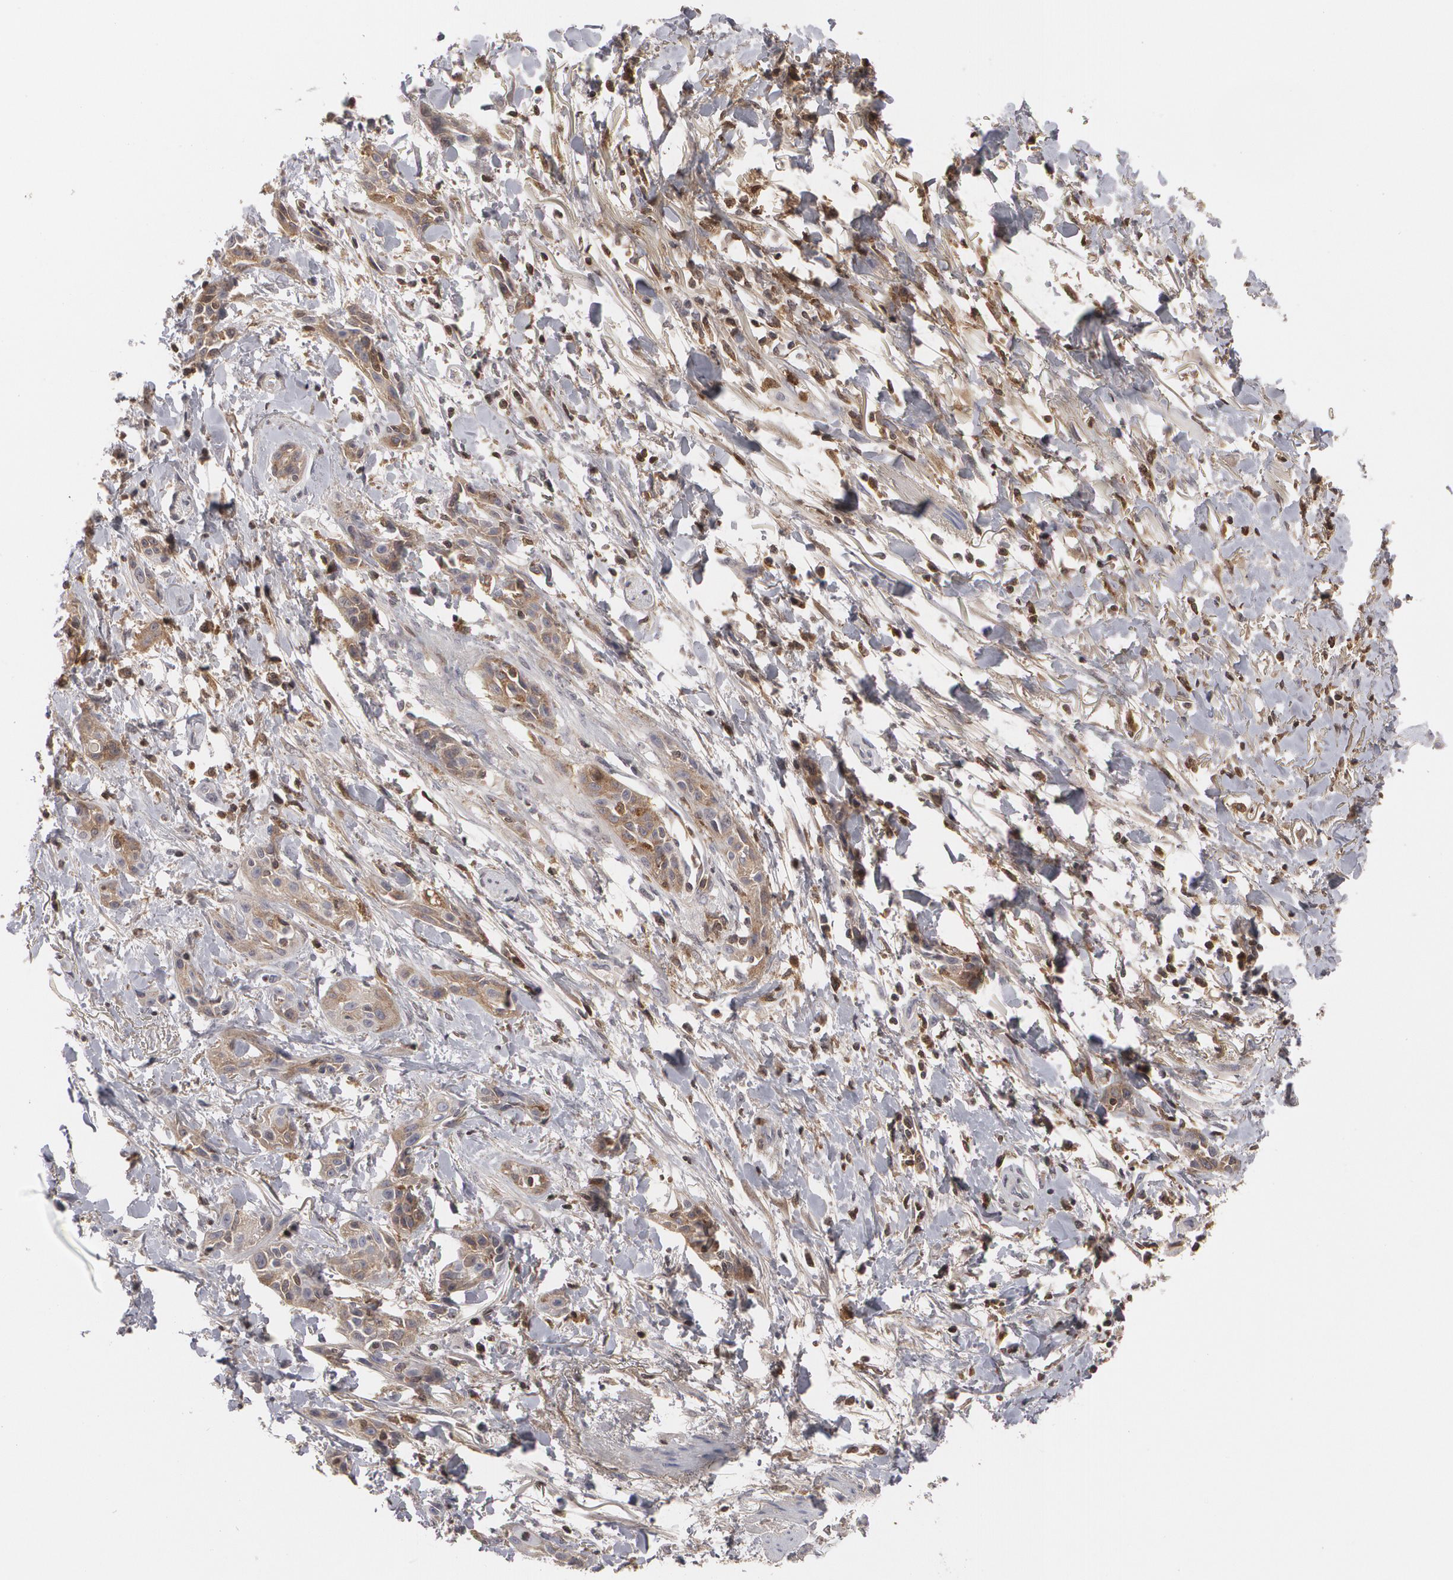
{"staining": {"intensity": "weak", "quantity": "<25%", "location": "cytoplasmic/membranous"}, "tissue": "skin cancer", "cell_type": "Tumor cells", "image_type": "cancer", "snomed": [{"axis": "morphology", "description": "Squamous cell carcinoma, NOS"}, {"axis": "topography", "description": "Skin"}, {"axis": "topography", "description": "Anal"}], "caption": "This is a histopathology image of immunohistochemistry (IHC) staining of skin squamous cell carcinoma, which shows no positivity in tumor cells.", "gene": "LRG1", "patient": {"sex": "male", "age": 64}}